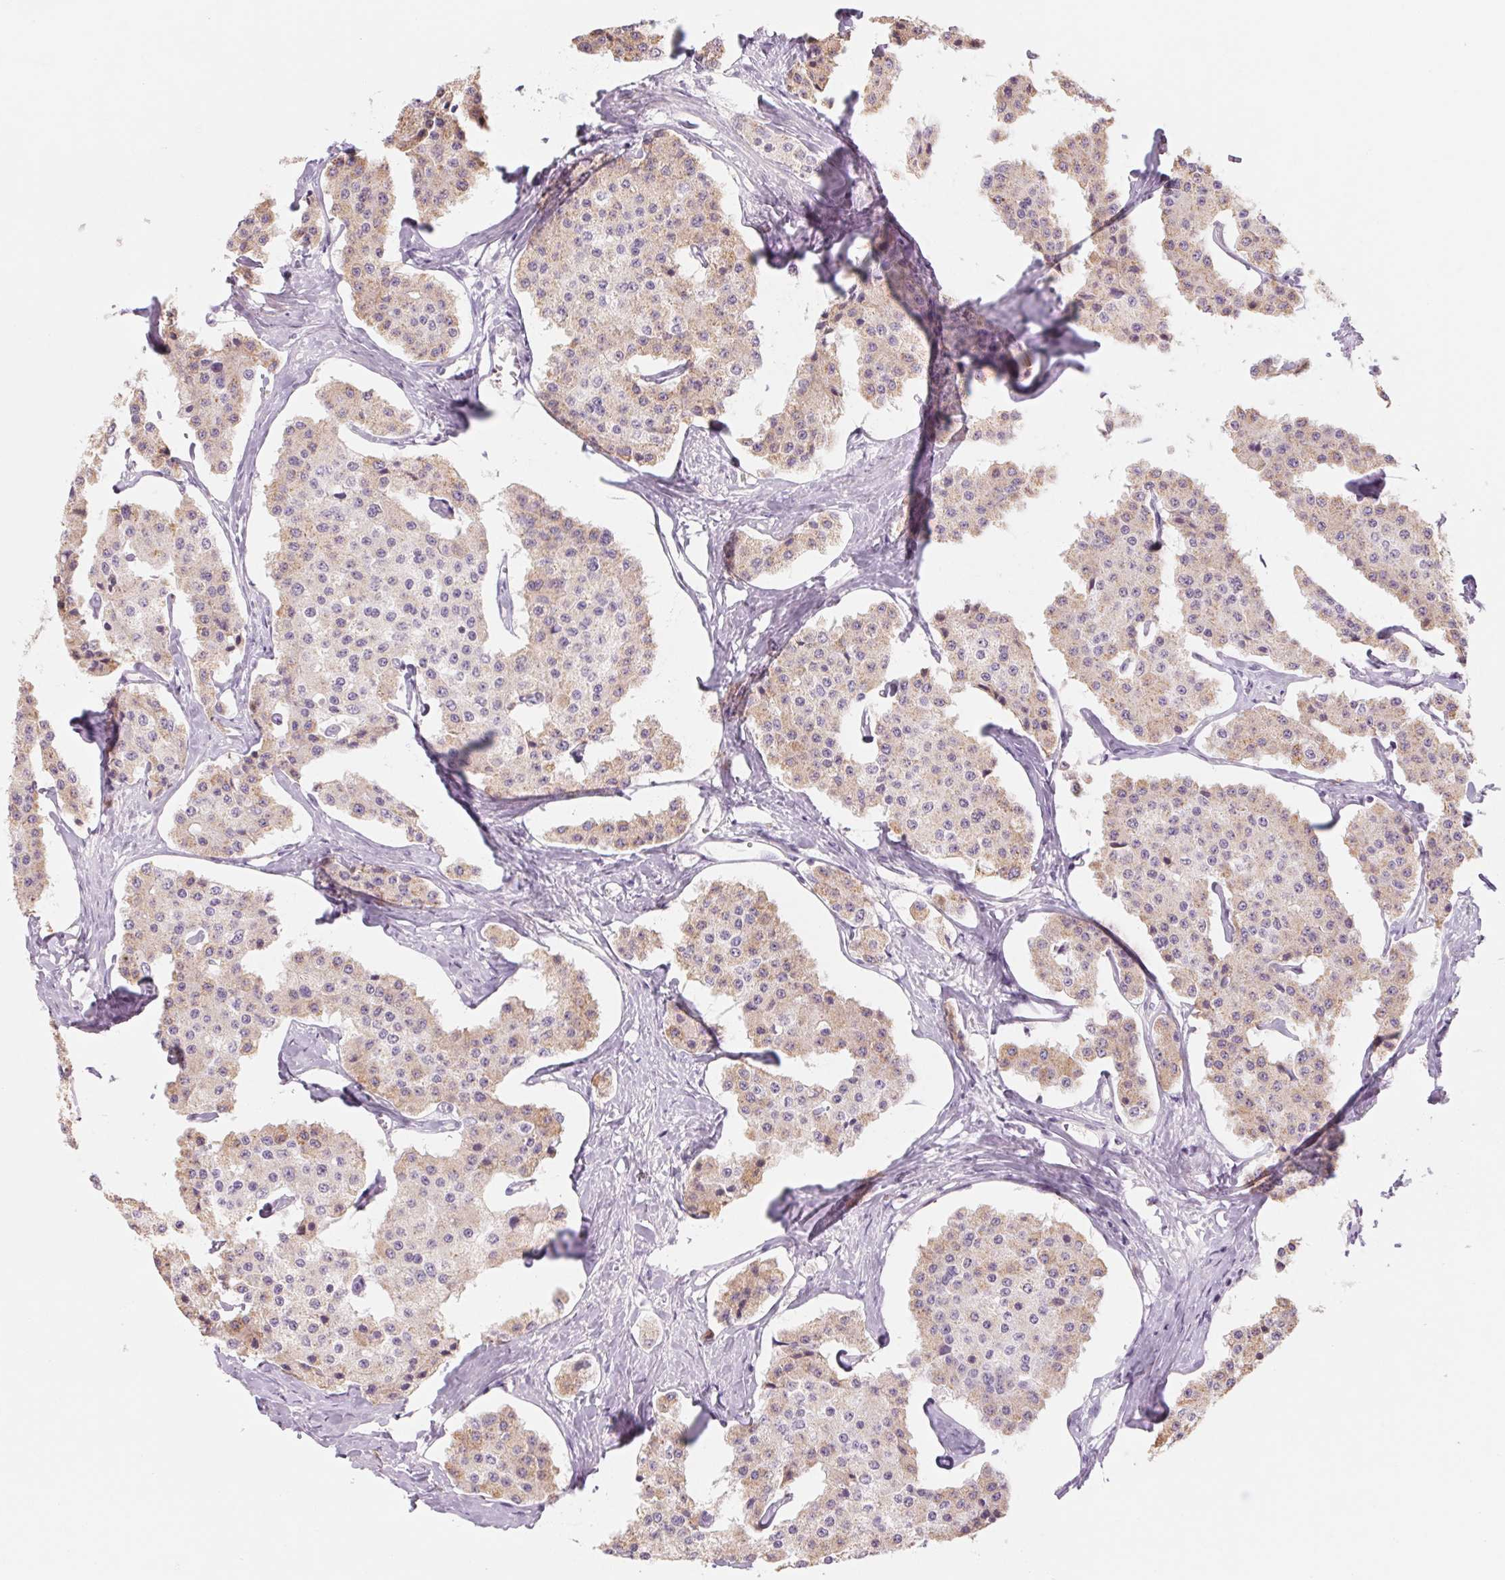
{"staining": {"intensity": "weak", "quantity": "25%-75%", "location": "cytoplasmic/membranous"}, "tissue": "carcinoid", "cell_type": "Tumor cells", "image_type": "cancer", "snomed": [{"axis": "morphology", "description": "Carcinoid, malignant, NOS"}, {"axis": "topography", "description": "Small intestine"}], "caption": "This micrograph reveals immunohistochemistry staining of human carcinoid (malignant), with low weak cytoplasmic/membranous positivity in about 25%-75% of tumor cells.", "gene": "POU1F1", "patient": {"sex": "female", "age": 65}}